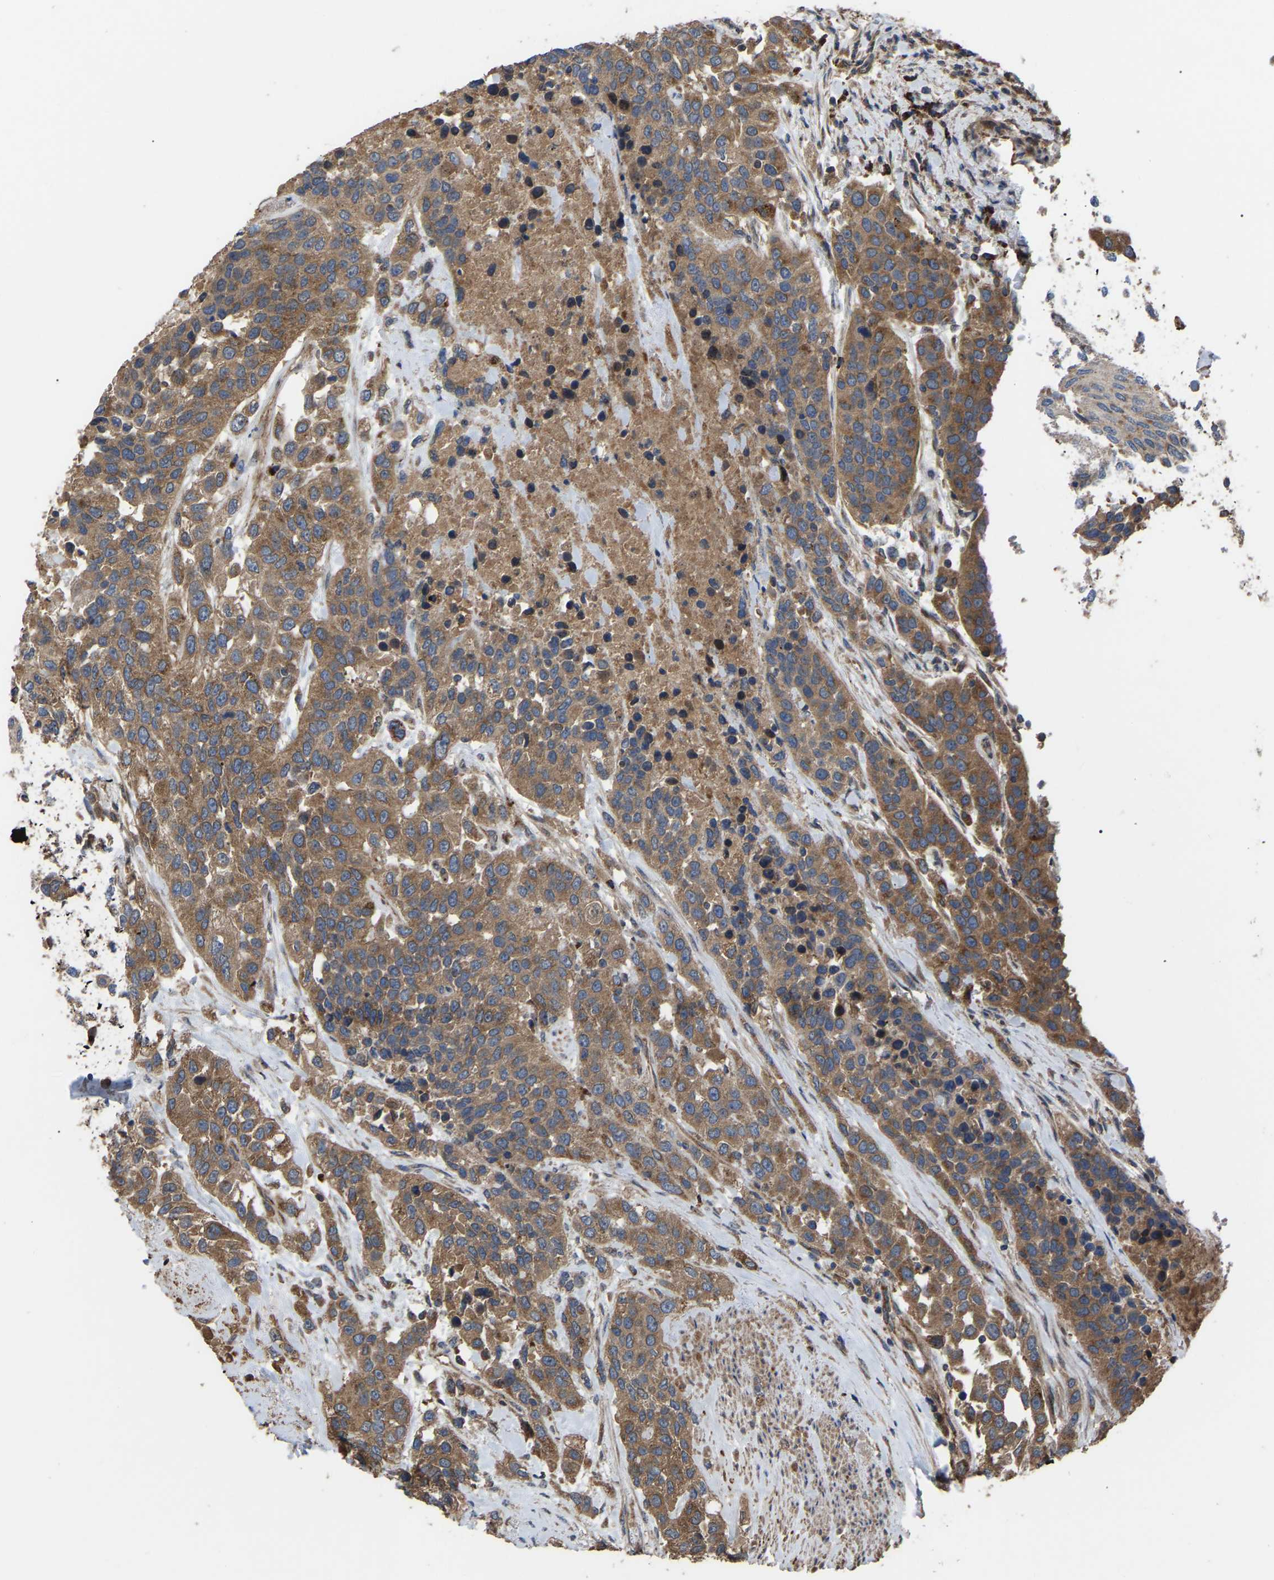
{"staining": {"intensity": "moderate", "quantity": ">75%", "location": "cytoplasmic/membranous"}, "tissue": "urothelial cancer", "cell_type": "Tumor cells", "image_type": "cancer", "snomed": [{"axis": "morphology", "description": "Urothelial carcinoma, High grade"}, {"axis": "topography", "description": "Urinary bladder"}], "caption": "High-grade urothelial carcinoma stained with a brown dye shows moderate cytoplasmic/membranous positive expression in about >75% of tumor cells.", "gene": "GCC1", "patient": {"sex": "female", "age": 80}}